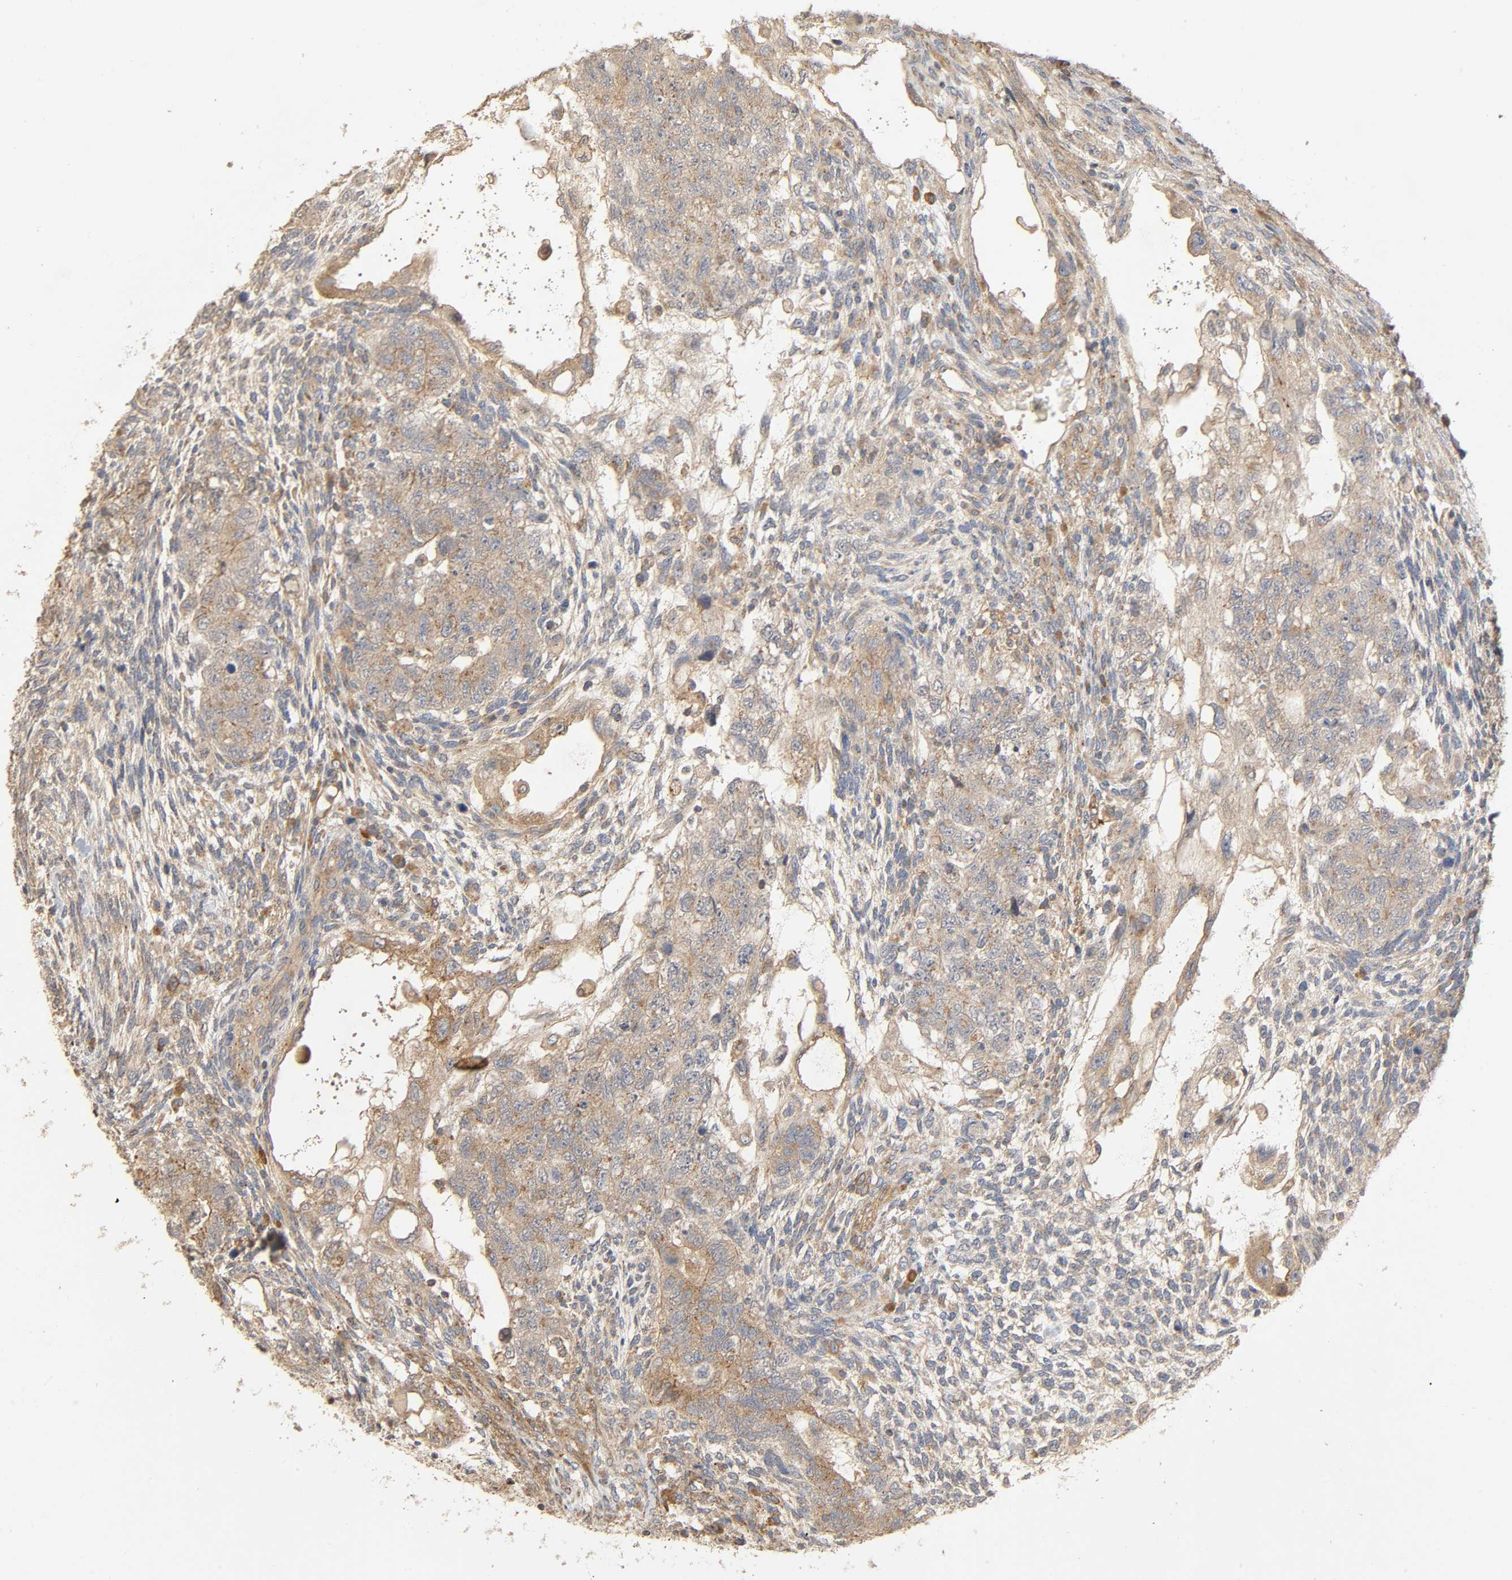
{"staining": {"intensity": "weak", "quantity": ">75%", "location": "cytoplasmic/membranous"}, "tissue": "testis cancer", "cell_type": "Tumor cells", "image_type": "cancer", "snomed": [{"axis": "morphology", "description": "Normal tissue, NOS"}, {"axis": "morphology", "description": "Carcinoma, Embryonal, NOS"}, {"axis": "topography", "description": "Testis"}], "caption": "There is low levels of weak cytoplasmic/membranous staining in tumor cells of testis cancer (embryonal carcinoma), as demonstrated by immunohistochemical staining (brown color).", "gene": "SGSM1", "patient": {"sex": "male", "age": 36}}